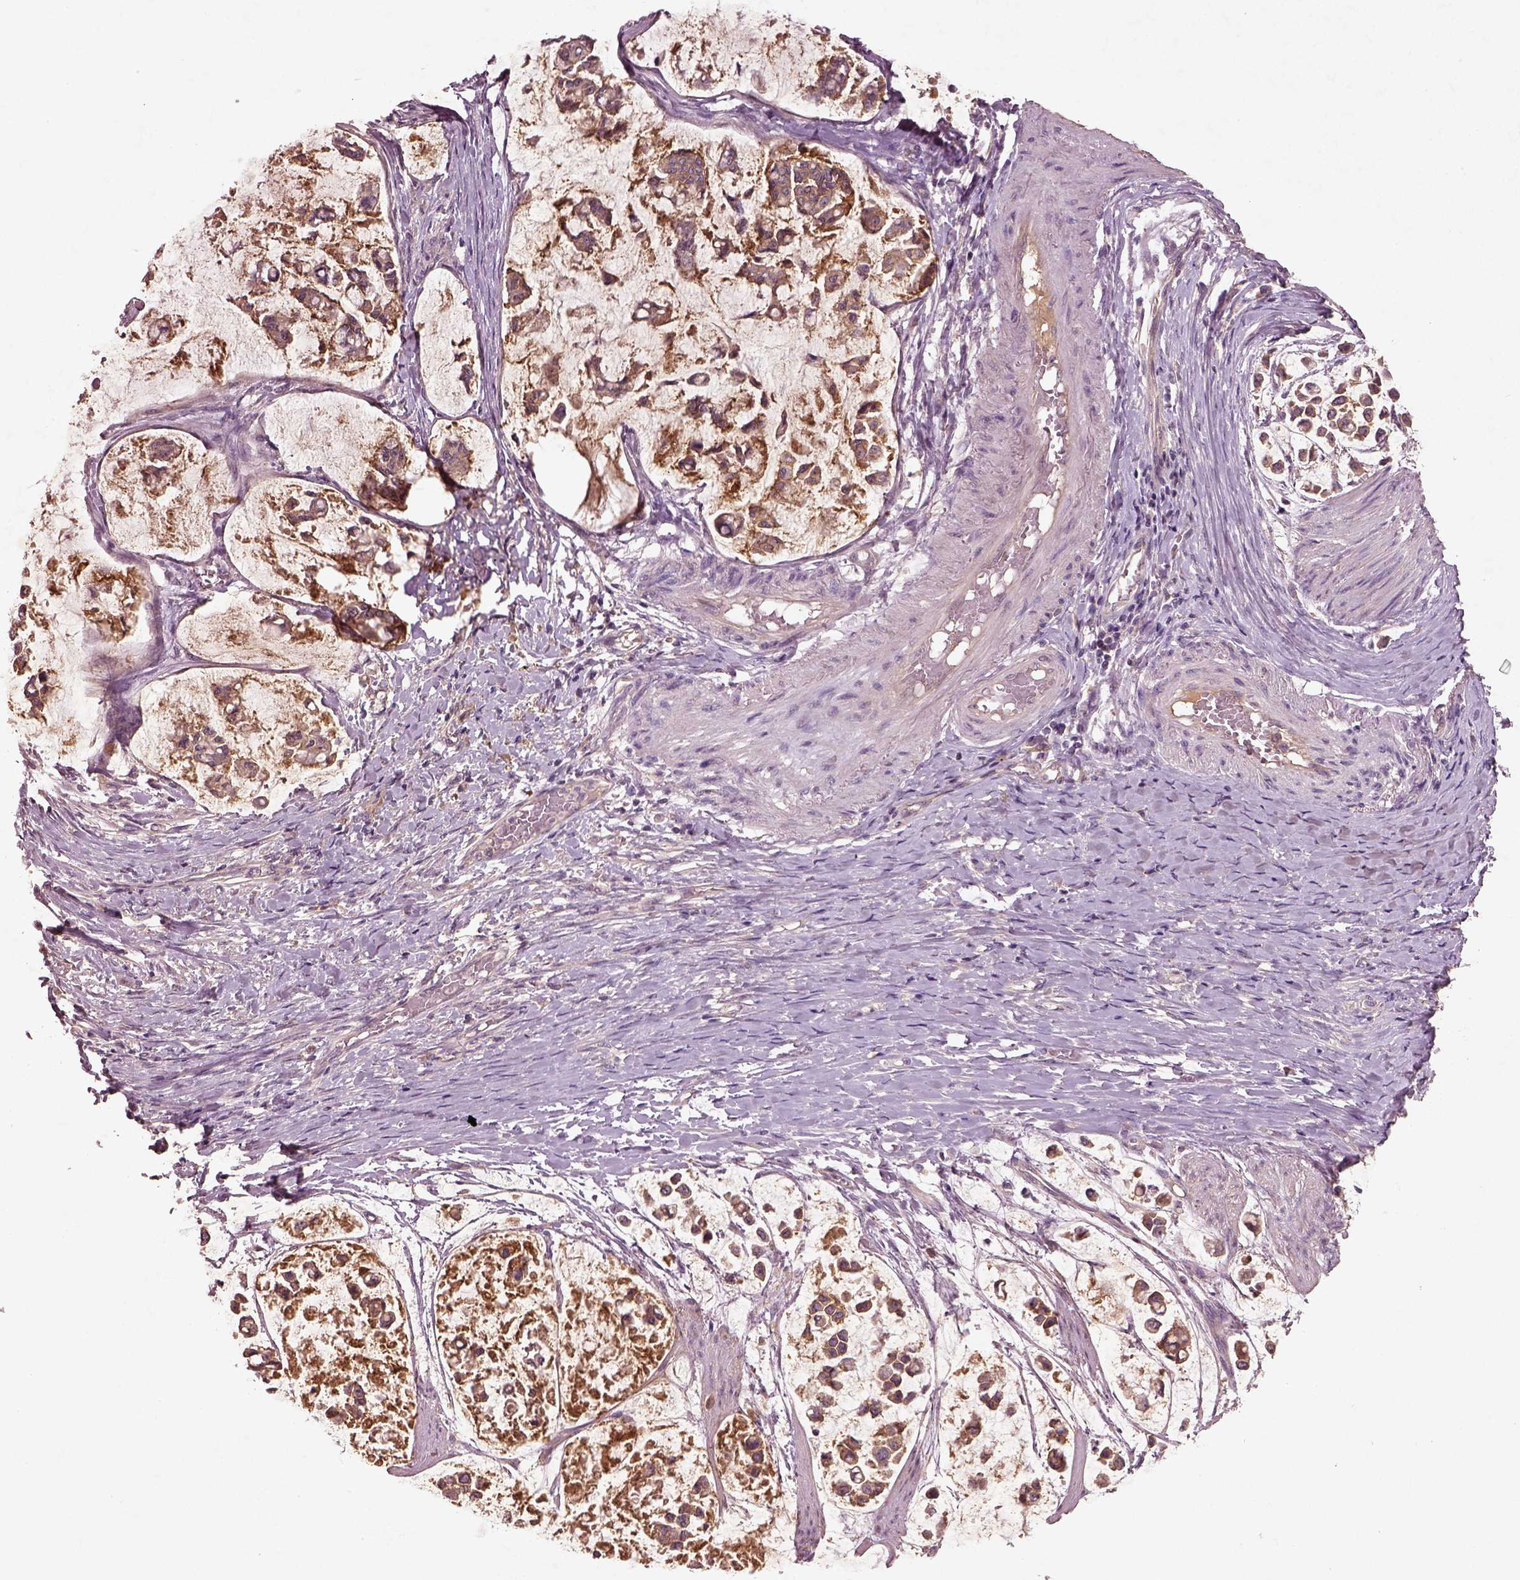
{"staining": {"intensity": "strong", "quantity": ">75%", "location": "cytoplasmic/membranous"}, "tissue": "stomach cancer", "cell_type": "Tumor cells", "image_type": "cancer", "snomed": [{"axis": "morphology", "description": "Adenocarcinoma, NOS"}, {"axis": "topography", "description": "Stomach"}], "caption": "A brown stain highlights strong cytoplasmic/membranous staining of a protein in human adenocarcinoma (stomach) tumor cells.", "gene": "FAM234A", "patient": {"sex": "male", "age": 82}}